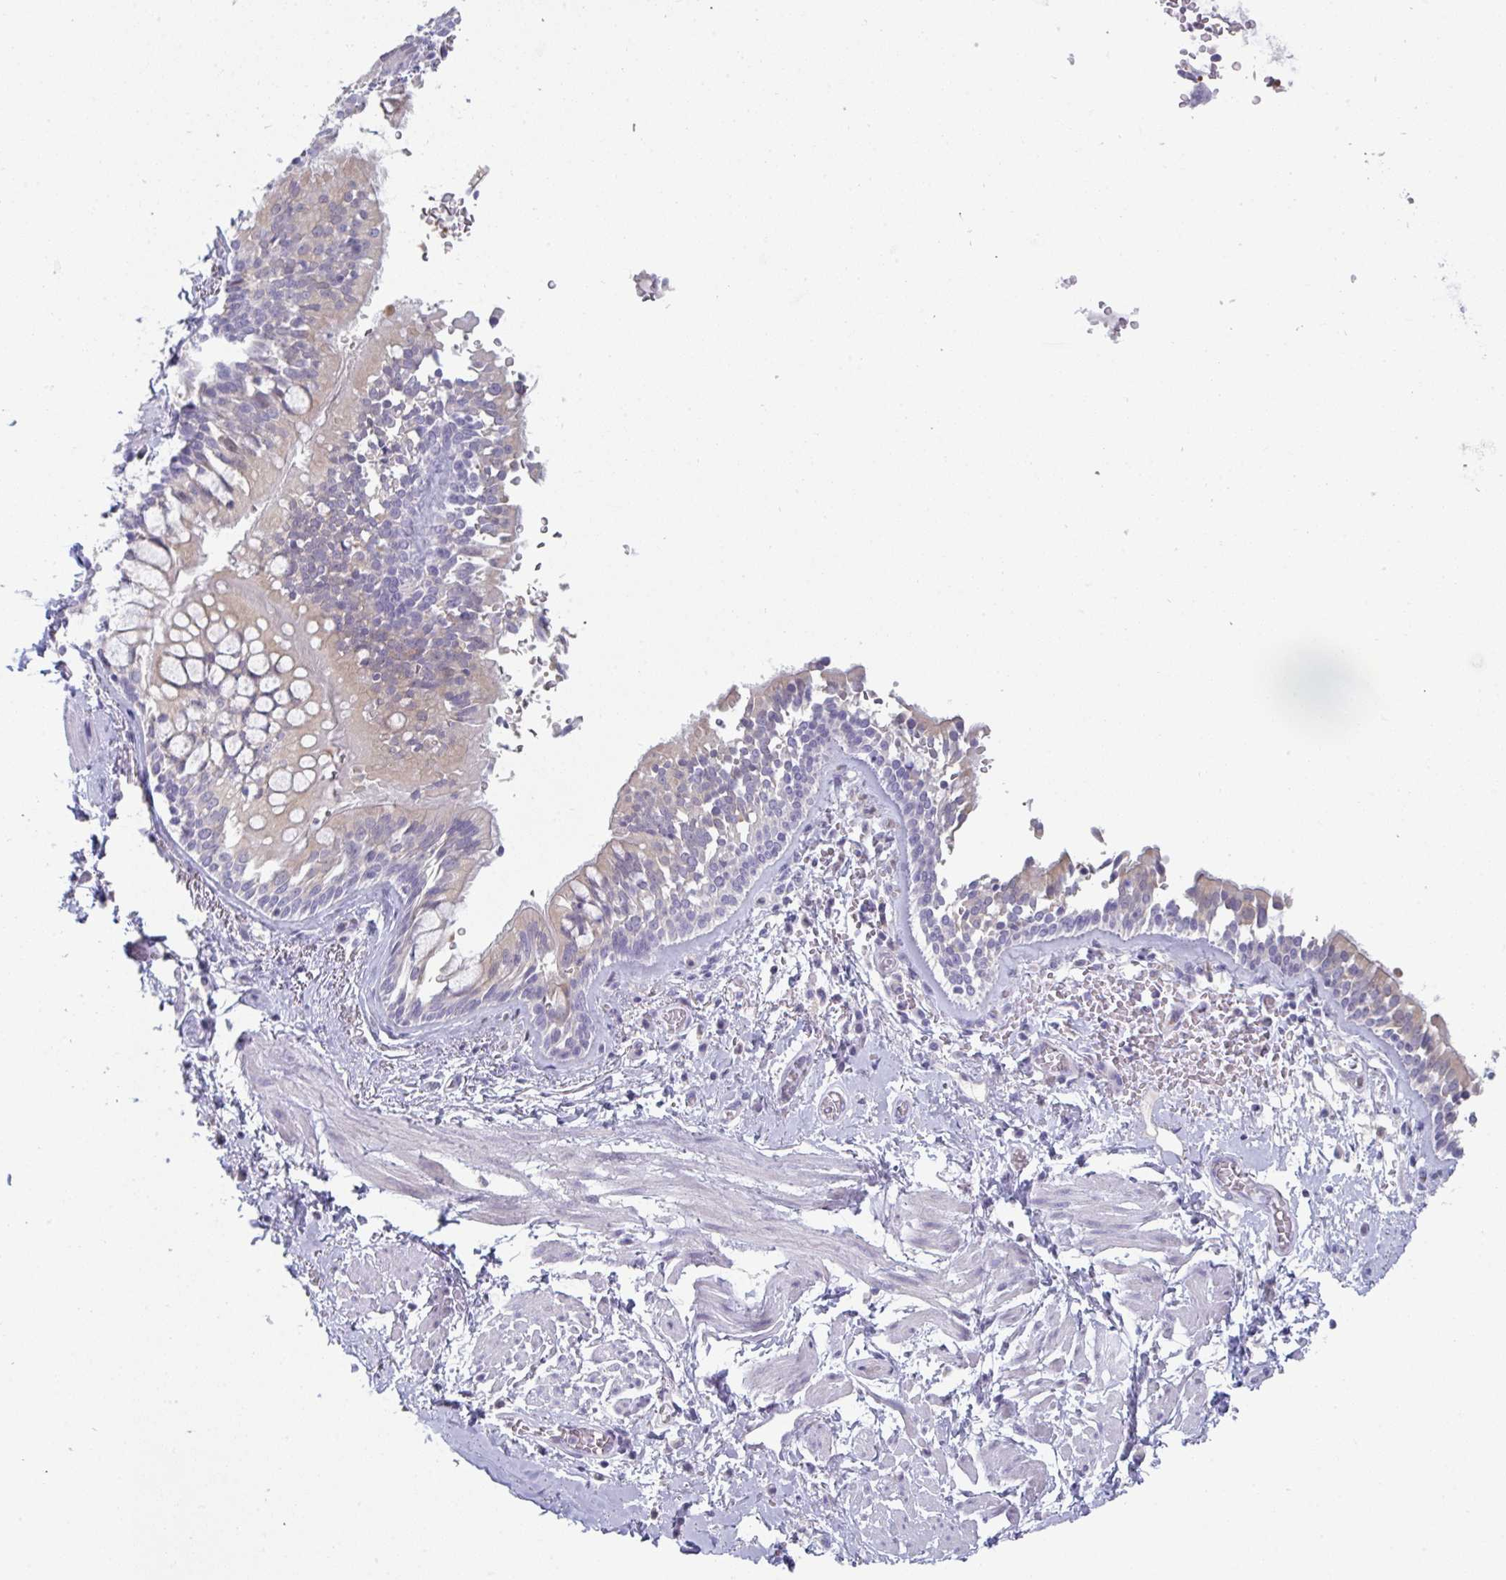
{"staining": {"intensity": "negative", "quantity": "none", "location": "none"}, "tissue": "adipose tissue", "cell_type": "Adipocytes", "image_type": "normal", "snomed": [{"axis": "morphology", "description": "Normal tissue, NOS"}, {"axis": "morphology", "description": "Degeneration, NOS"}, {"axis": "topography", "description": "Cartilage tissue"}, {"axis": "topography", "description": "Lung"}], "caption": "Protein analysis of benign adipose tissue demonstrates no significant positivity in adipocytes. (DAB immunohistochemistry (IHC) with hematoxylin counter stain).", "gene": "PTPRD", "patient": {"sex": "female", "age": 61}}